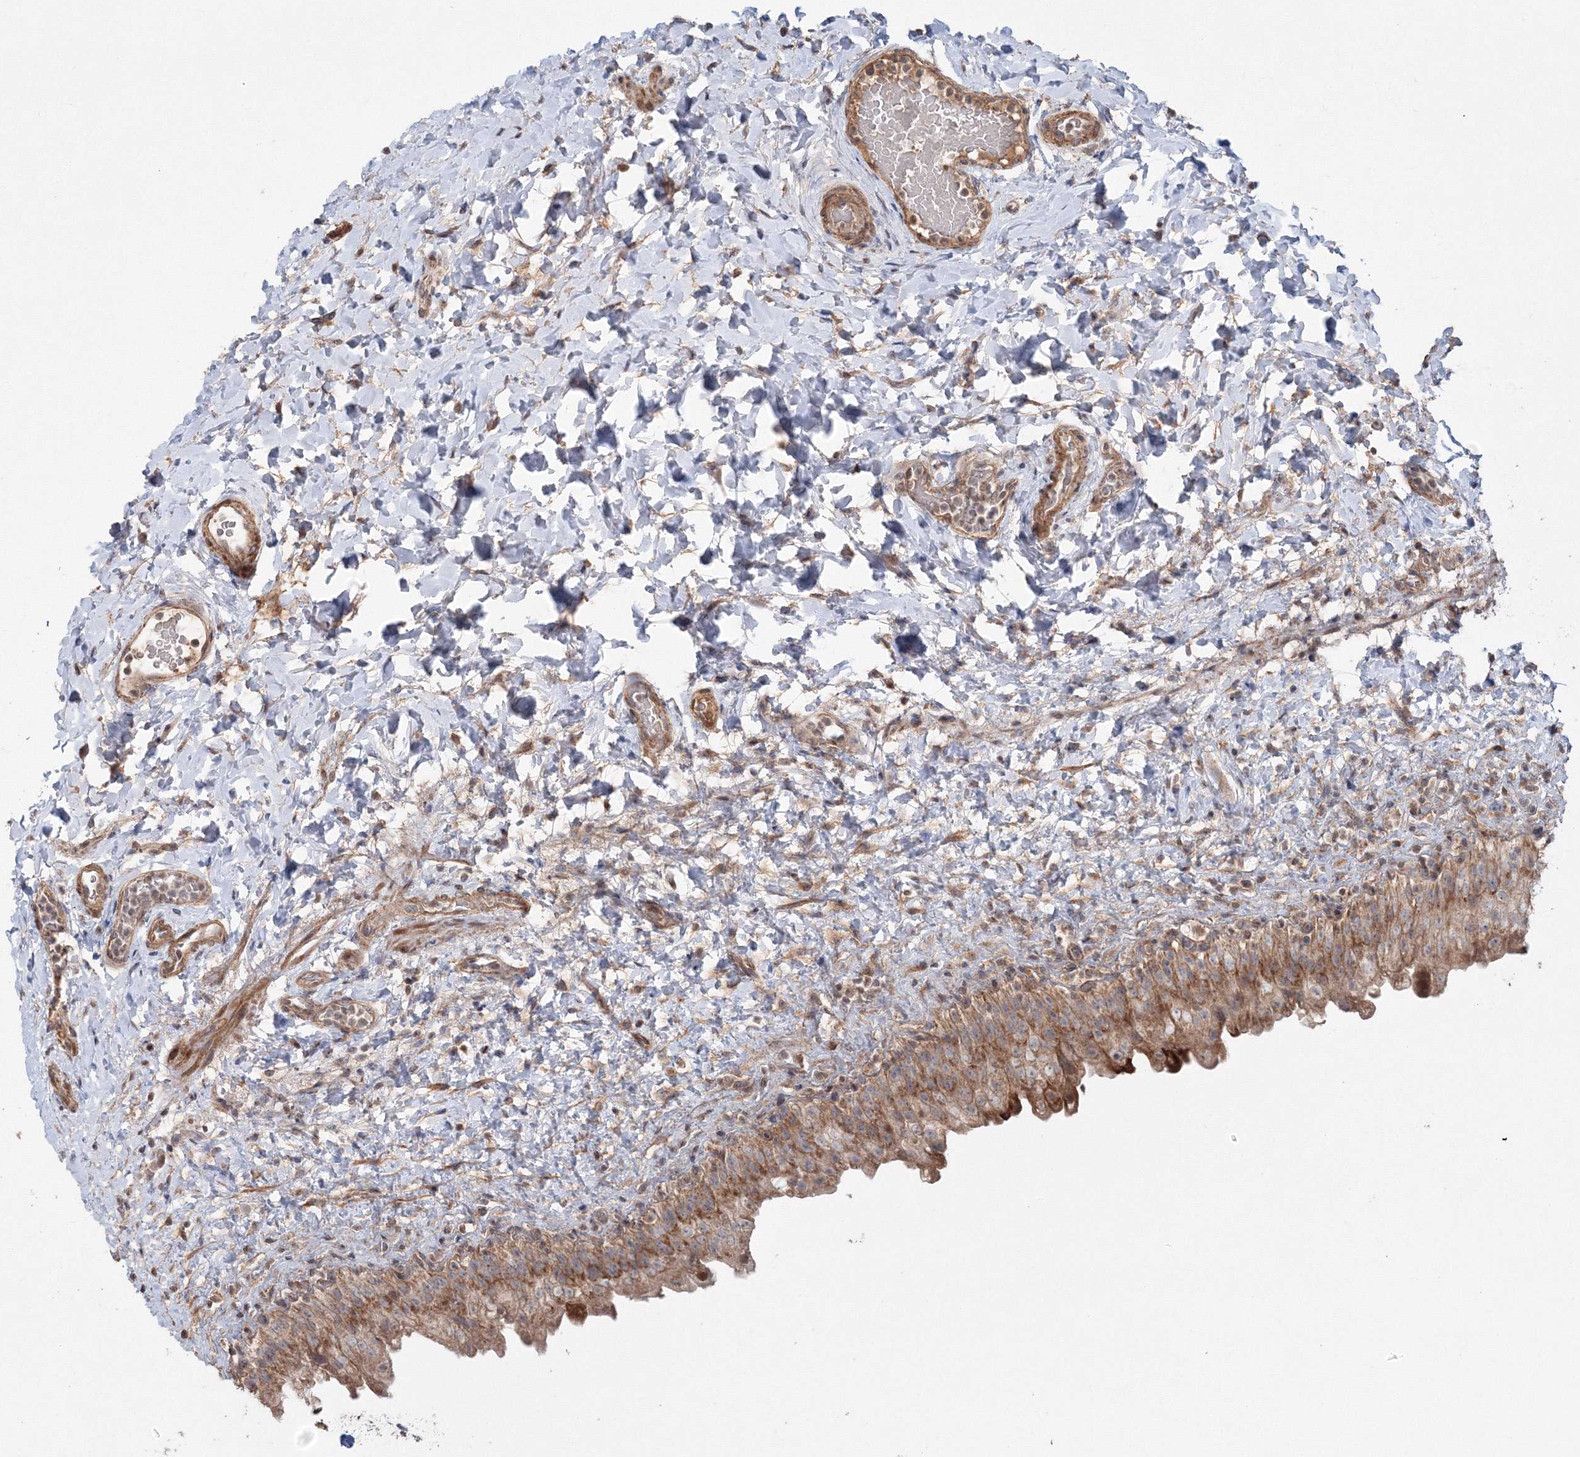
{"staining": {"intensity": "moderate", "quantity": ">75%", "location": "cytoplasmic/membranous"}, "tissue": "urinary bladder", "cell_type": "Urothelial cells", "image_type": "normal", "snomed": [{"axis": "morphology", "description": "Normal tissue, NOS"}, {"axis": "topography", "description": "Urinary bladder"}], "caption": "This micrograph exhibits immunohistochemistry staining of normal urinary bladder, with medium moderate cytoplasmic/membranous positivity in approximately >75% of urothelial cells.", "gene": "NOA1", "patient": {"sex": "female", "age": 27}}